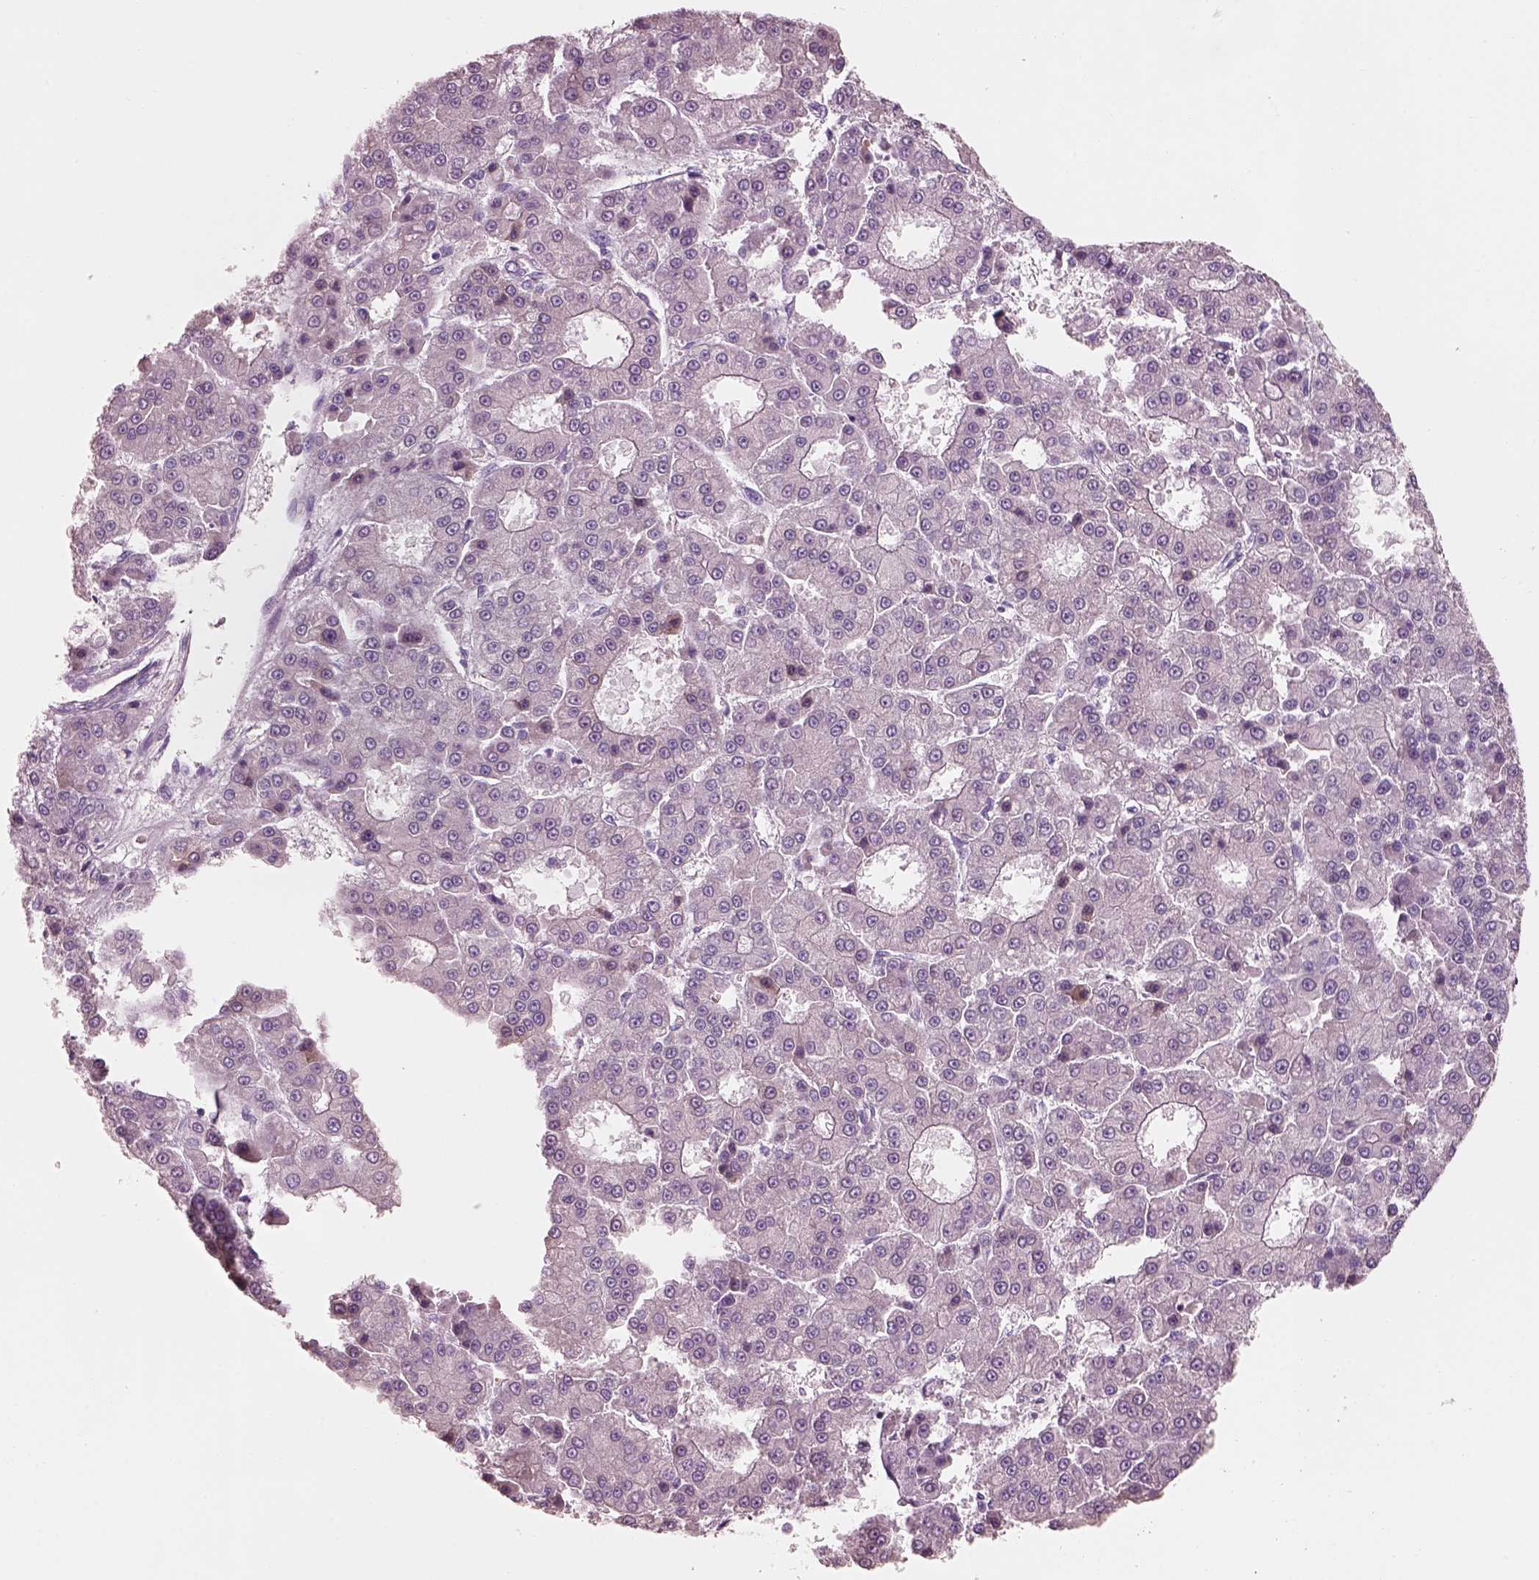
{"staining": {"intensity": "negative", "quantity": "none", "location": "none"}, "tissue": "liver cancer", "cell_type": "Tumor cells", "image_type": "cancer", "snomed": [{"axis": "morphology", "description": "Carcinoma, Hepatocellular, NOS"}, {"axis": "topography", "description": "Liver"}], "caption": "IHC image of neoplastic tissue: hepatocellular carcinoma (liver) stained with DAB reveals no significant protein staining in tumor cells. The staining was performed using DAB (3,3'-diaminobenzidine) to visualize the protein expression in brown, while the nuclei were stained in blue with hematoxylin (Magnification: 20x).", "gene": "PNOC", "patient": {"sex": "male", "age": 70}}